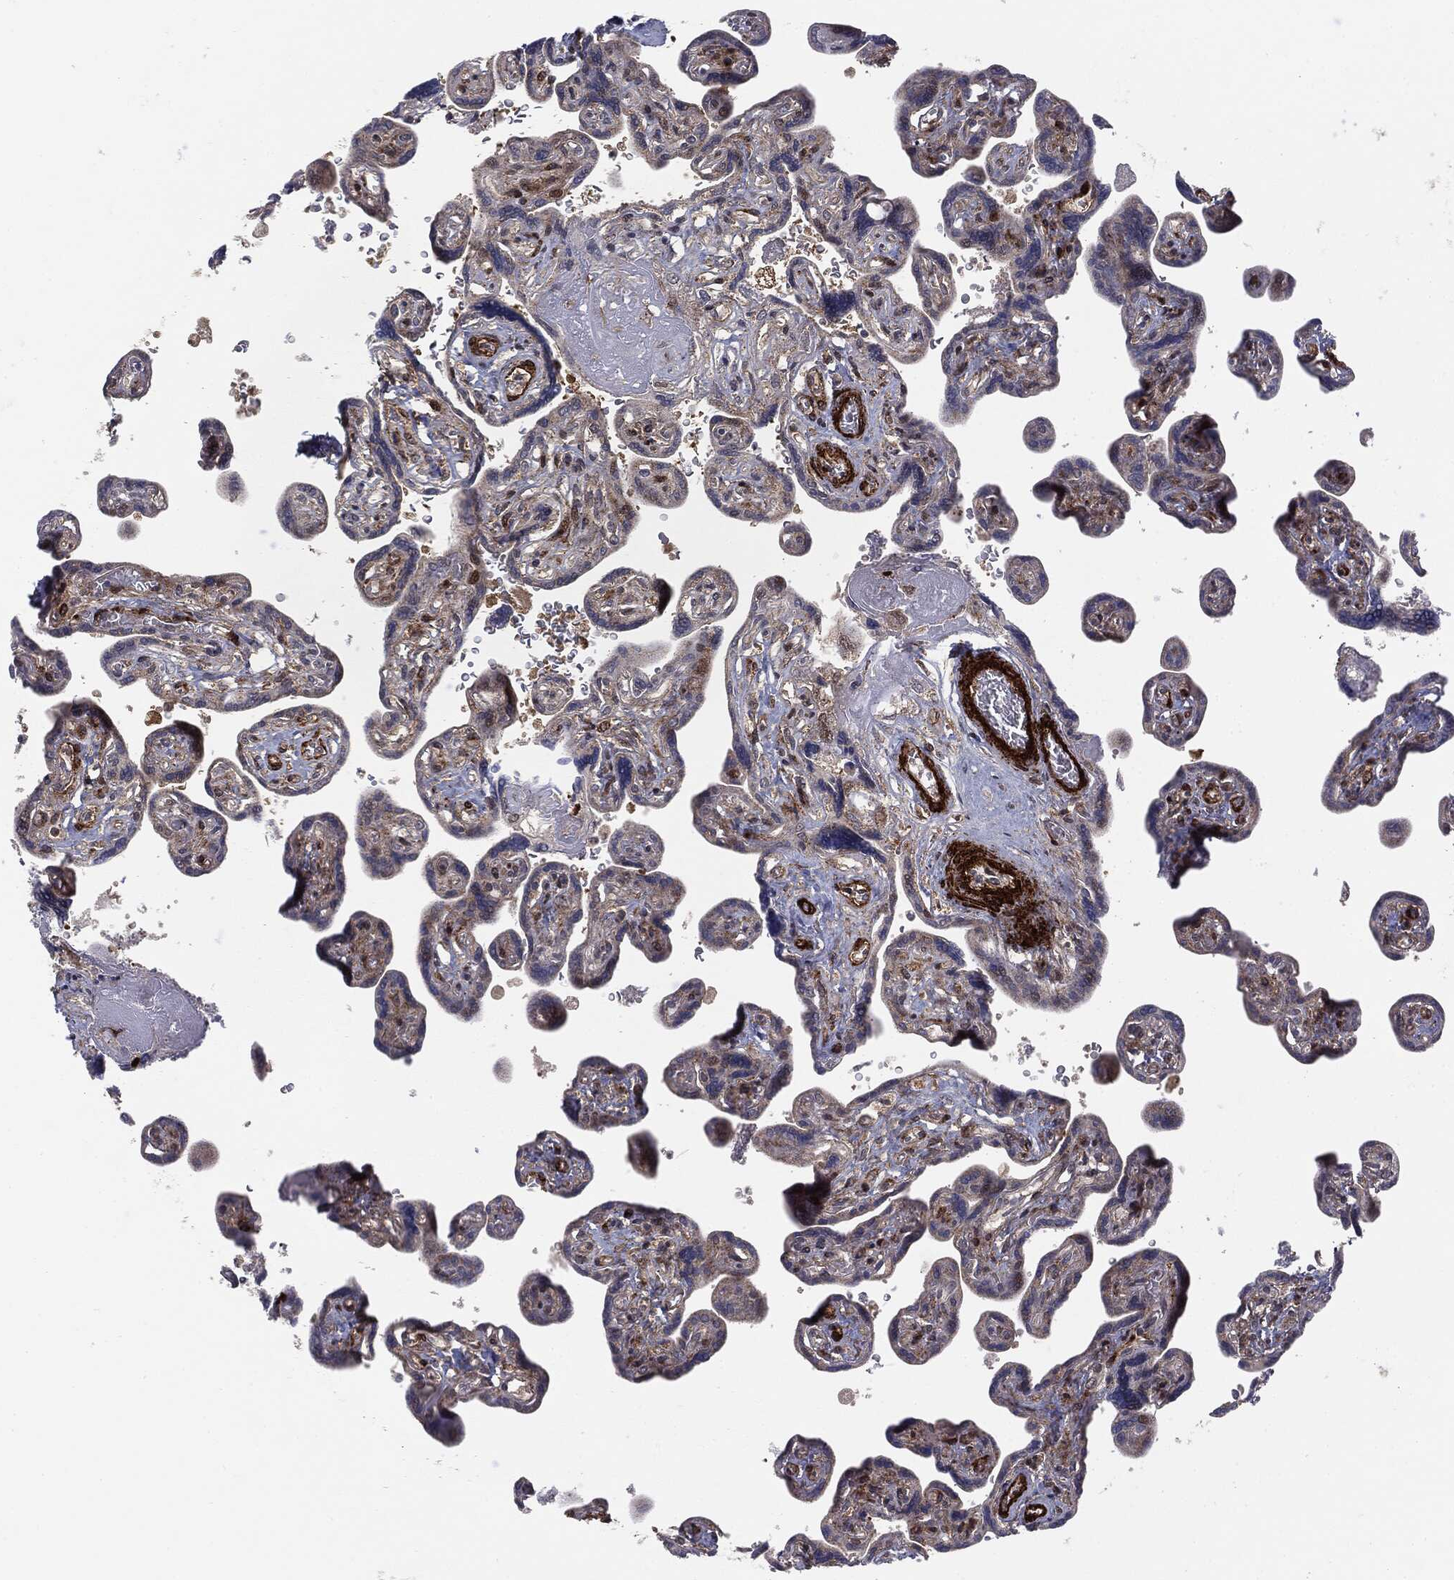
{"staining": {"intensity": "negative", "quantity": "none", "location": "none"}, "tissue": "placenta", "cell_type": "Decidual cells", "image_type": "normal", "snomed": [{"axis": "morphology", "description": "Normal tissue, NOS"}, {"axis": "topography", "description": "Placenta"}], "caption": "An image of human placenta is negative for staining in decidual cells. Nuclei are stained in blue.", "gene": "PTEN", "patient": {"sex": "female", "age": 32}}